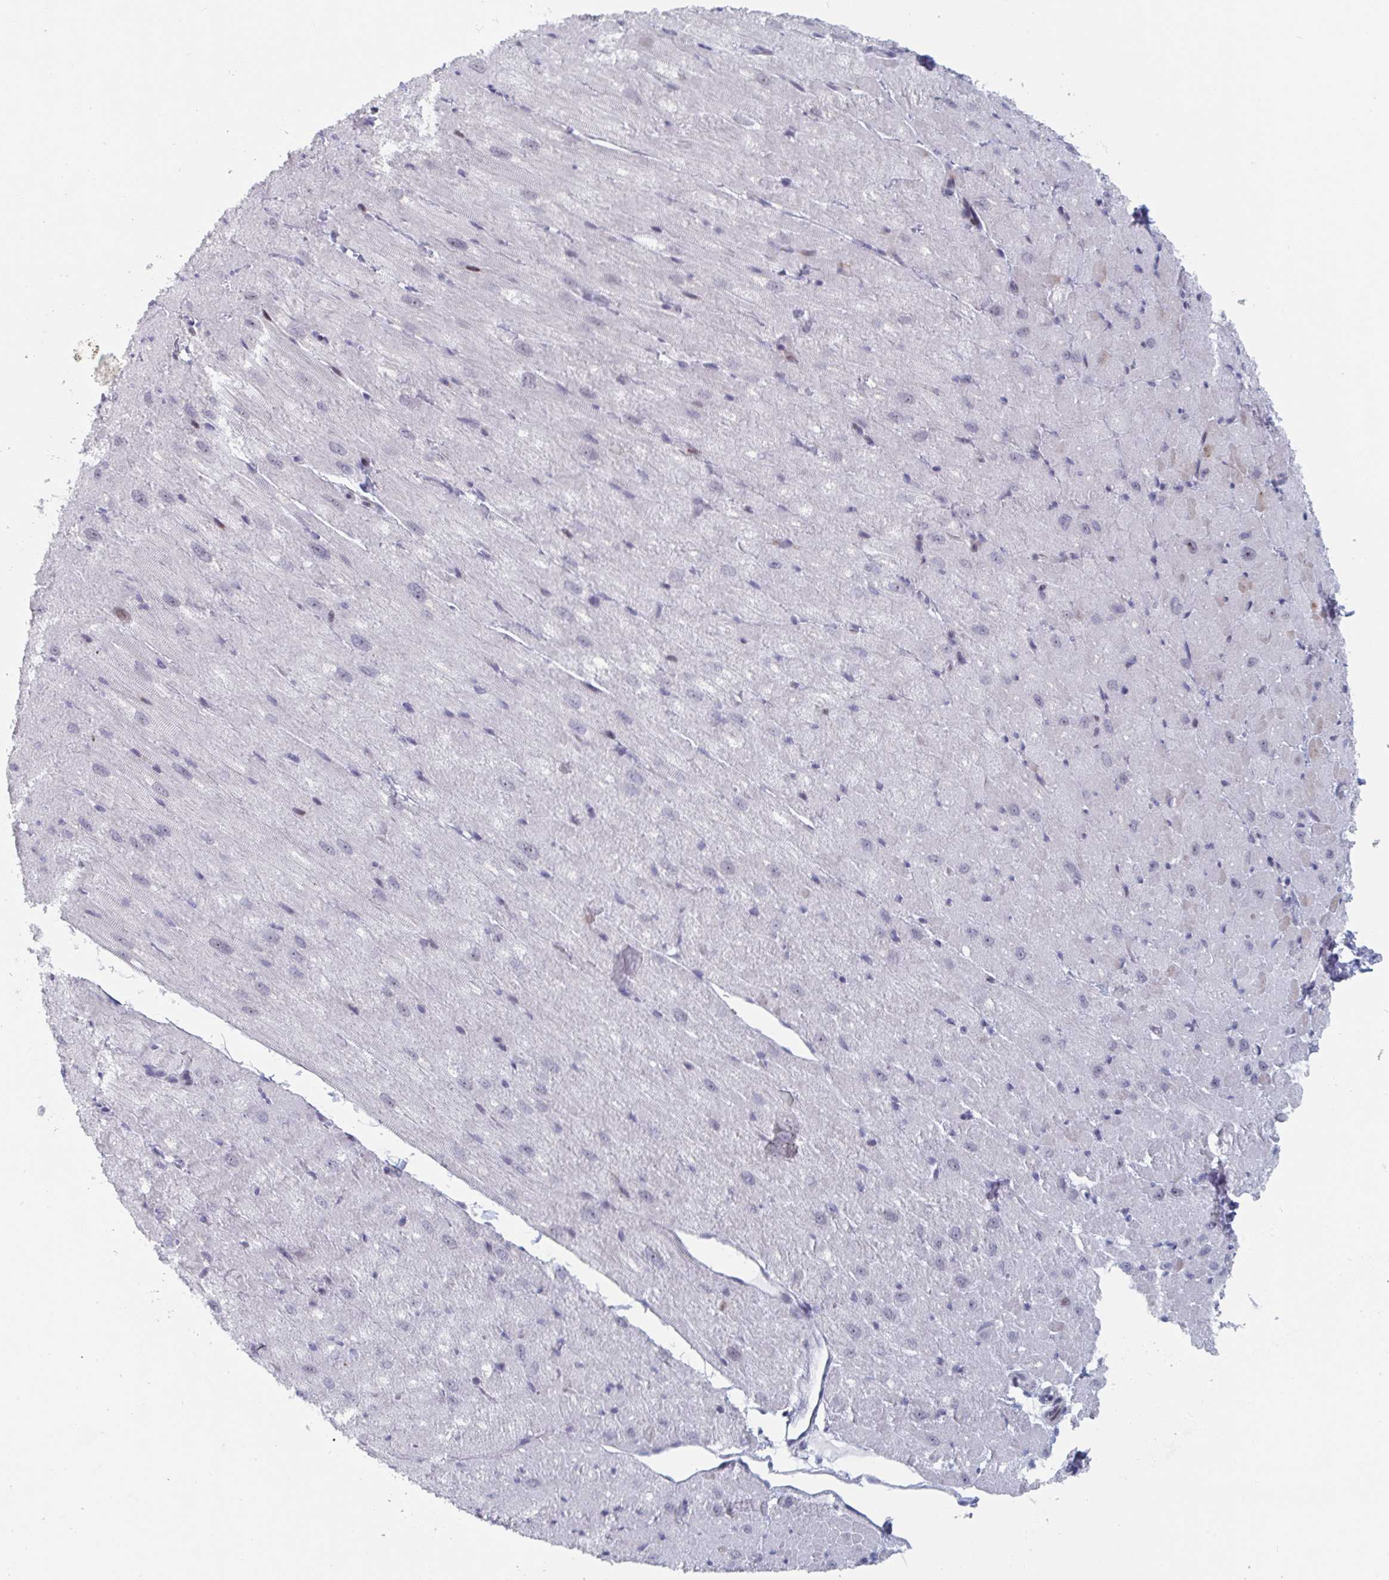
{"staining": {"intensity": "weak", "quantity": "<25%", "location": "cytoplasmic/membranous,nuclear"}, "tissue": "heart muscle", "cell_type": "Cardiomyocytes", "image_type": "normal", "snomed": [{"axis": "morphology", "description": "Normal tissue, NOS"}, {"axis": "topography", "description": "Heart"}], "caption": "IHC of unremarkable heart muscle demonstrates no expression in cardiomyocytes. The staining is performed using DAB (3,3'-diaminobenzidine) brown chromogen with nuclei counter-stained in using hematoxylin.", "gene": "NR1H2", "patient": {"sex": "male", "age": 62}}